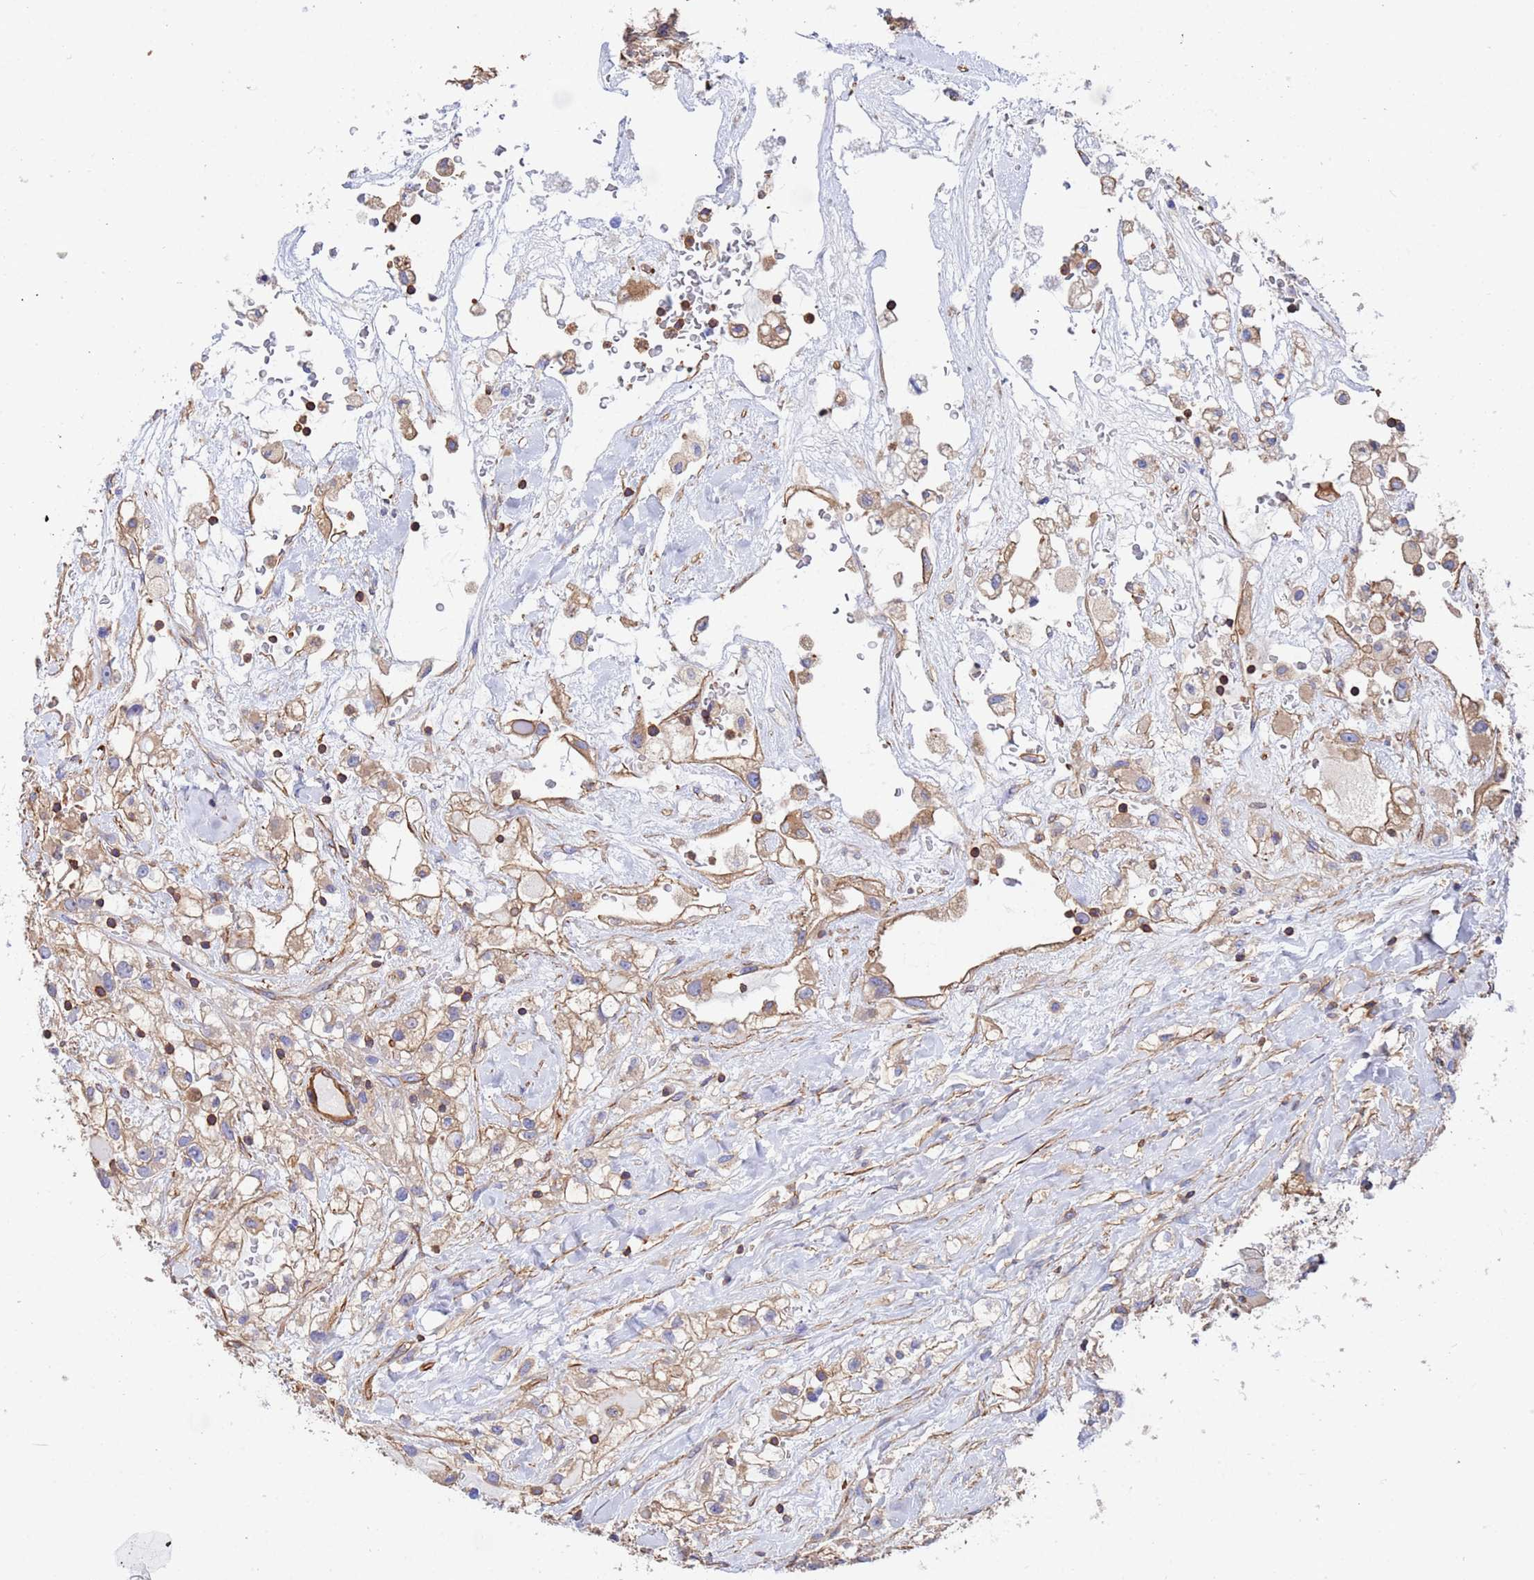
{"staining": {"intensity": "weak", "quantity": ">75%", "location": "cytoplasmic/membranous"}, "tissue": "renal cancer", "cell_type": "Tumor cells", "image_type": "cancer", "snomed": [{"axis": "morphology", "description": "Adenocarcinoma, NOS"}, {"axis": "topography", "description": "Kidney"}], "caption": "High-power microscopy captured an immunohistochemistry (IHC) image of adenocarcinoma (renal), revealing weak cytoplasmic/membranous staining in approximately >75% of tumor cells.", "gene": "MYL12A", "patient": {"sex": "male", "age": 59}}